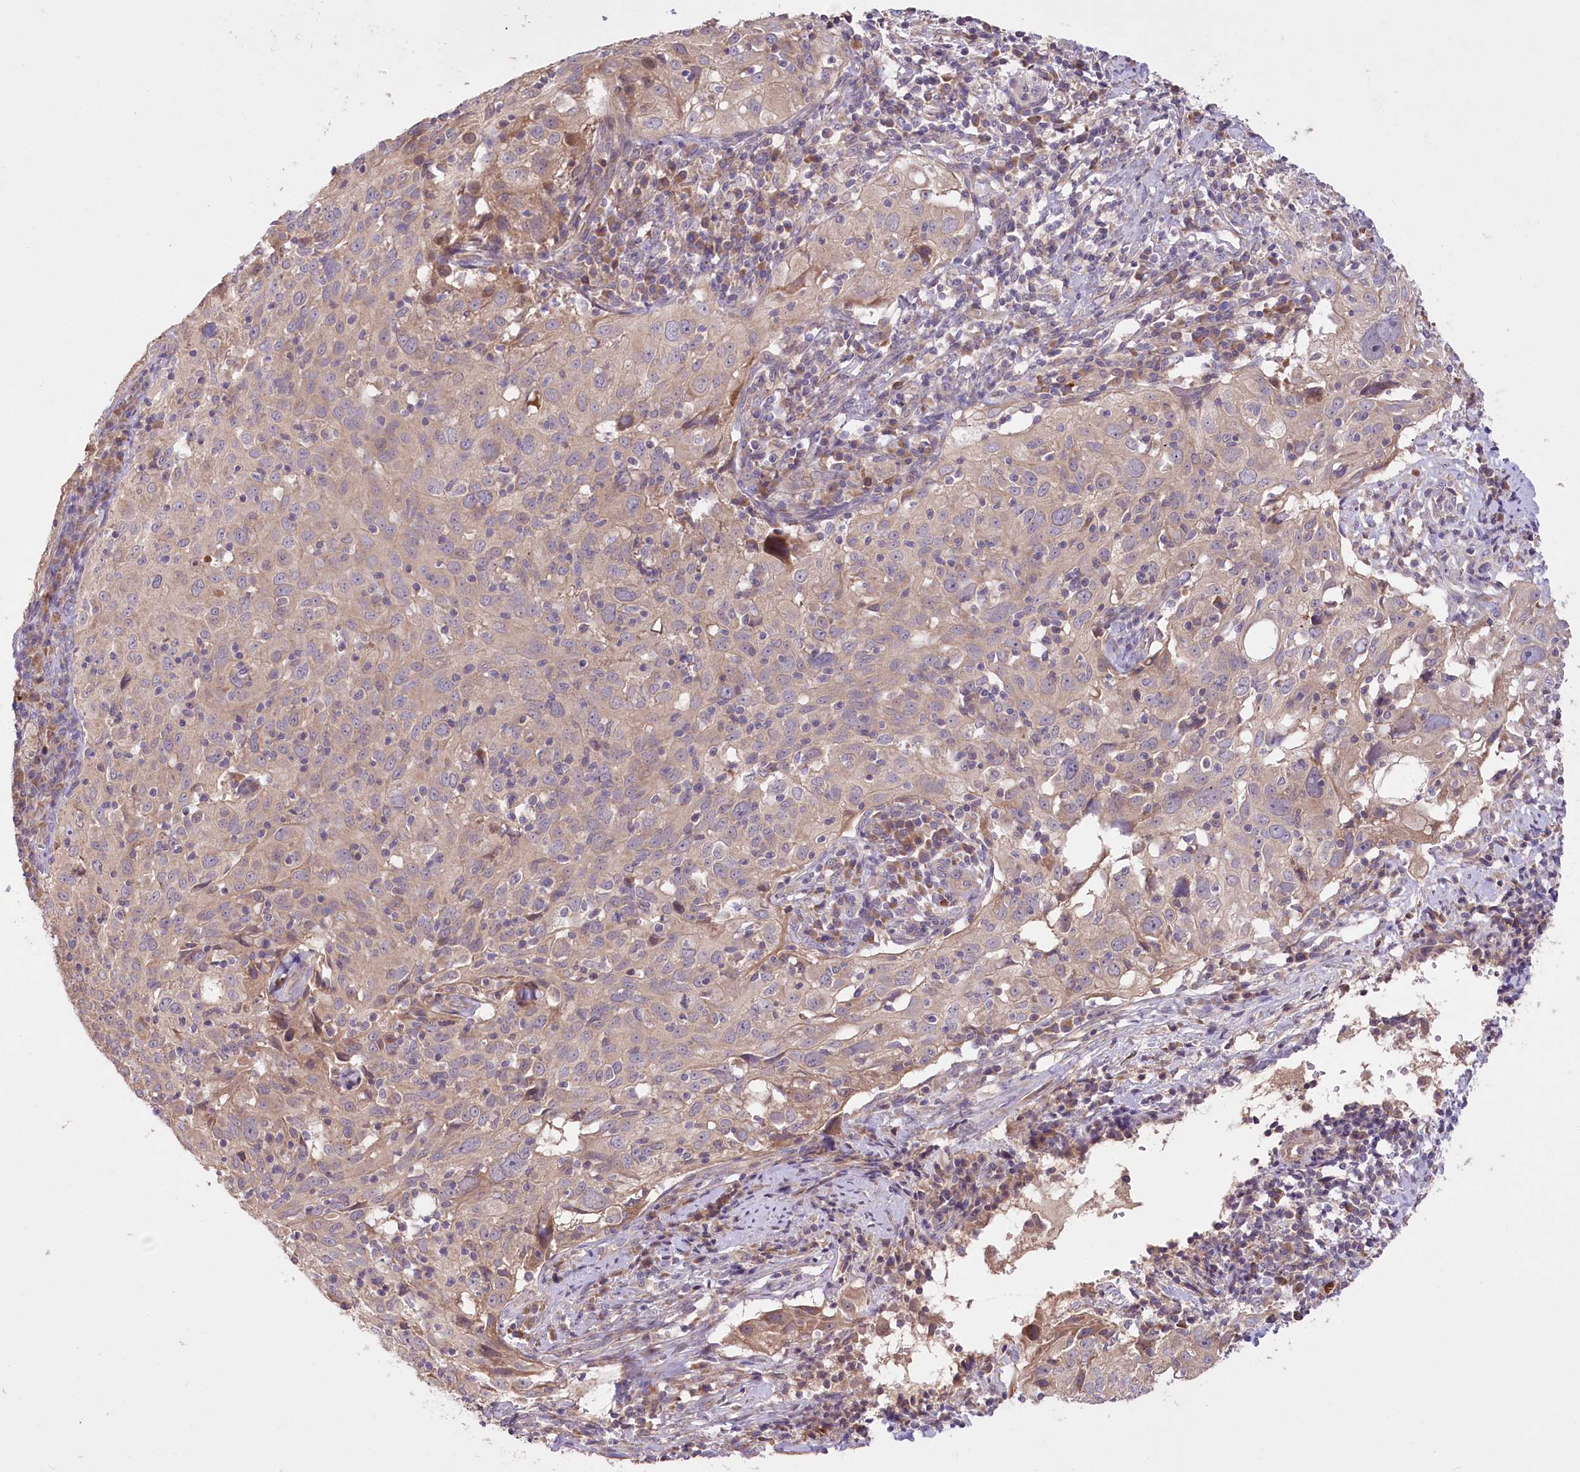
{"staining": {"intensity": "weak", "quantity": "25%-75%", "location": "cytoplasmic/membranous"}, "tissue": "cervical cancer", "cell_type": "Tumor cells", "image_type": "cancer", "snomed": [{"axis": "morphology", "description": "Squamous cell carcinoma, NOS"}, {"axis": "topography", "description": "Cervix"}], "caption": "An image showing weak cytoplasmic/membranous staining in about 25%-75% of tumor cells in squamous cell carcinoma (cervical), as visualized by brown immunohistochemical staining.", "gene": "PBLD", "patient": {"sex": "female", "age": 31}}